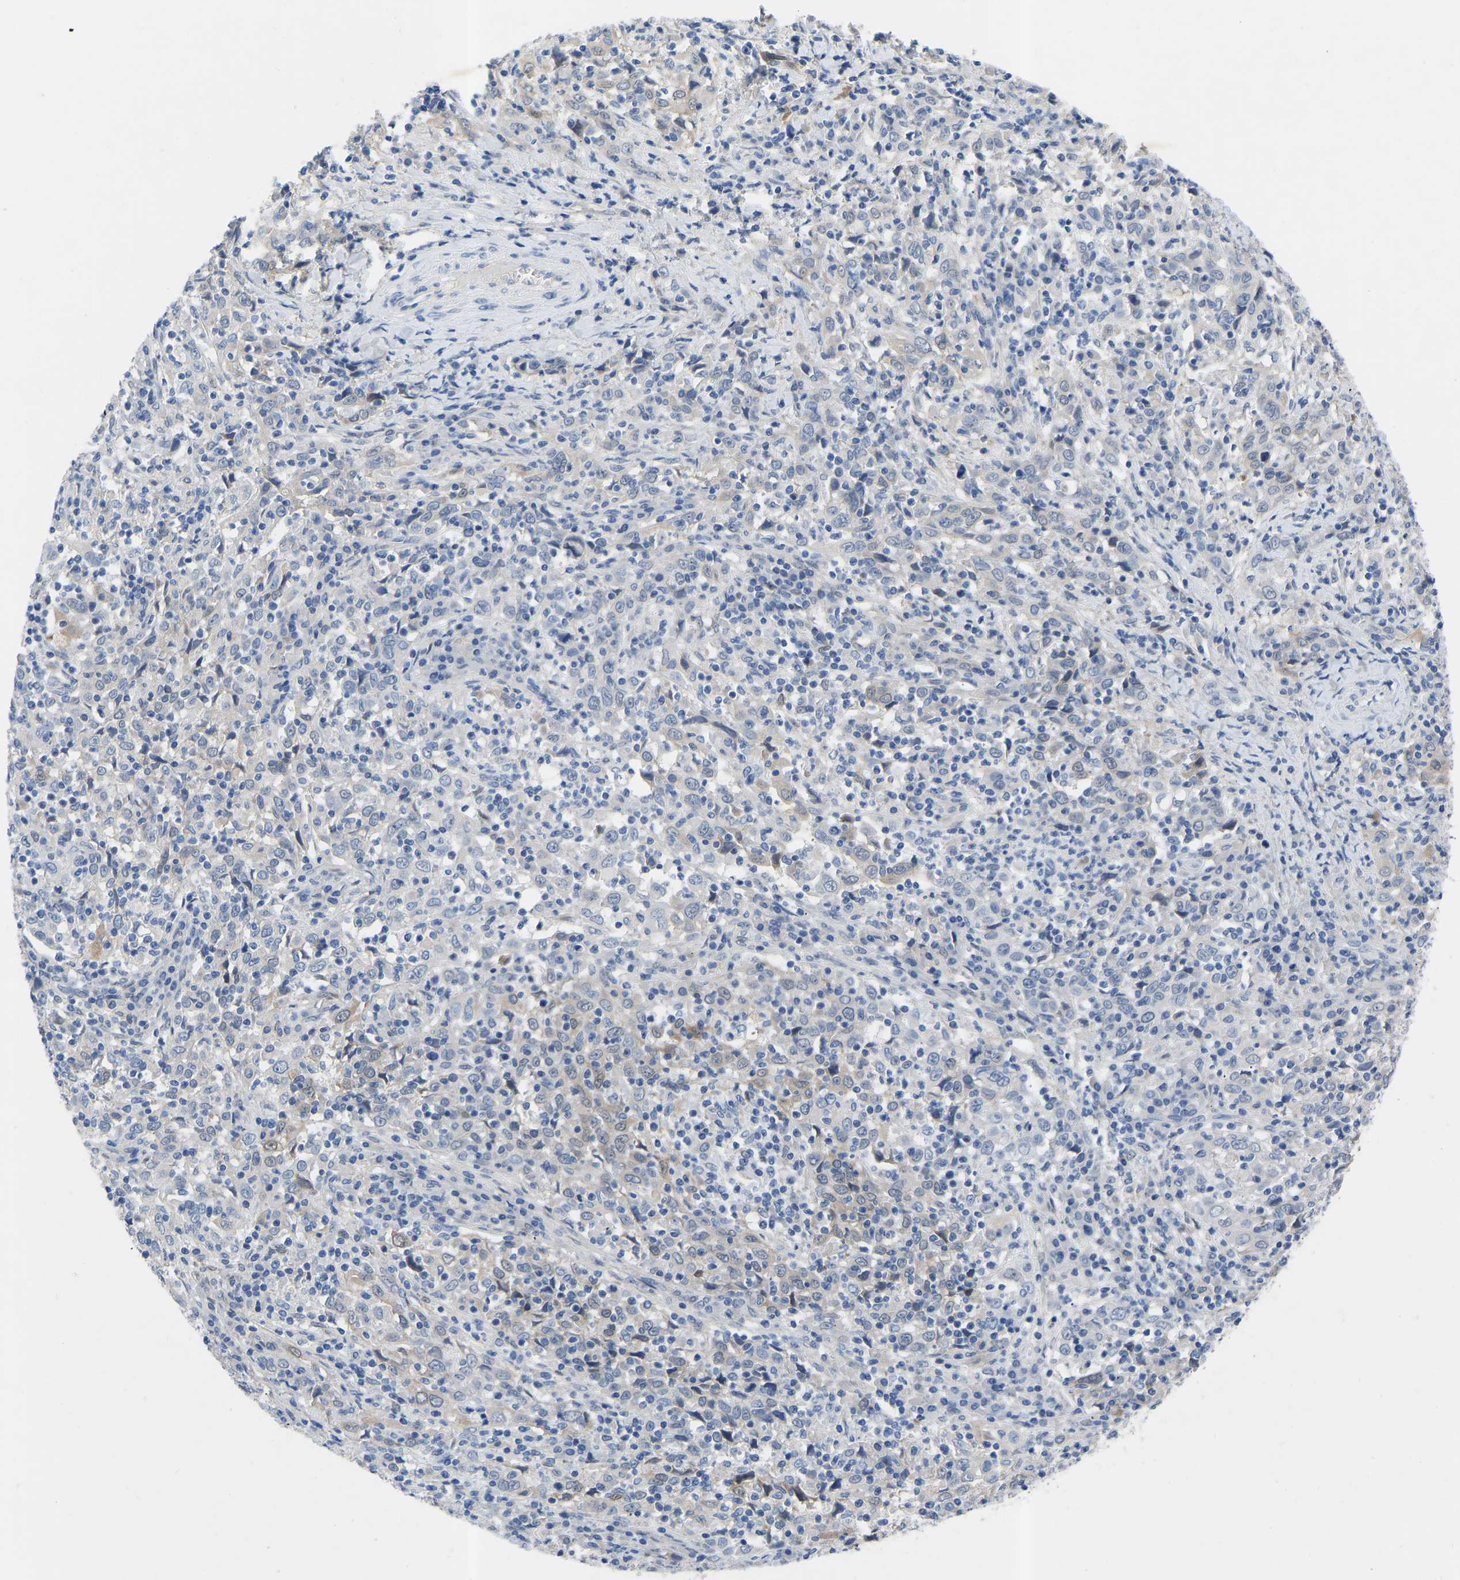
{"staining": {"intensity": "negative", "quantity": "none", "location": "none"}, "tissue": "cervical cancer", "cell_type": "Tumor cells", "image_type": "cancer", "snomed": [{"axis": "morphology", "description": "Squamous cell carcinoma, NOS"}, {"axis": "topography", "description": "Cervix"}], "caption": "This is an immunohistochemistry (IHC) image of cervical squamous cell carcinoma. There is no staining in tumor cells.", "gene": "RBP1", "patient": {"sex": "female", "age": 46}}